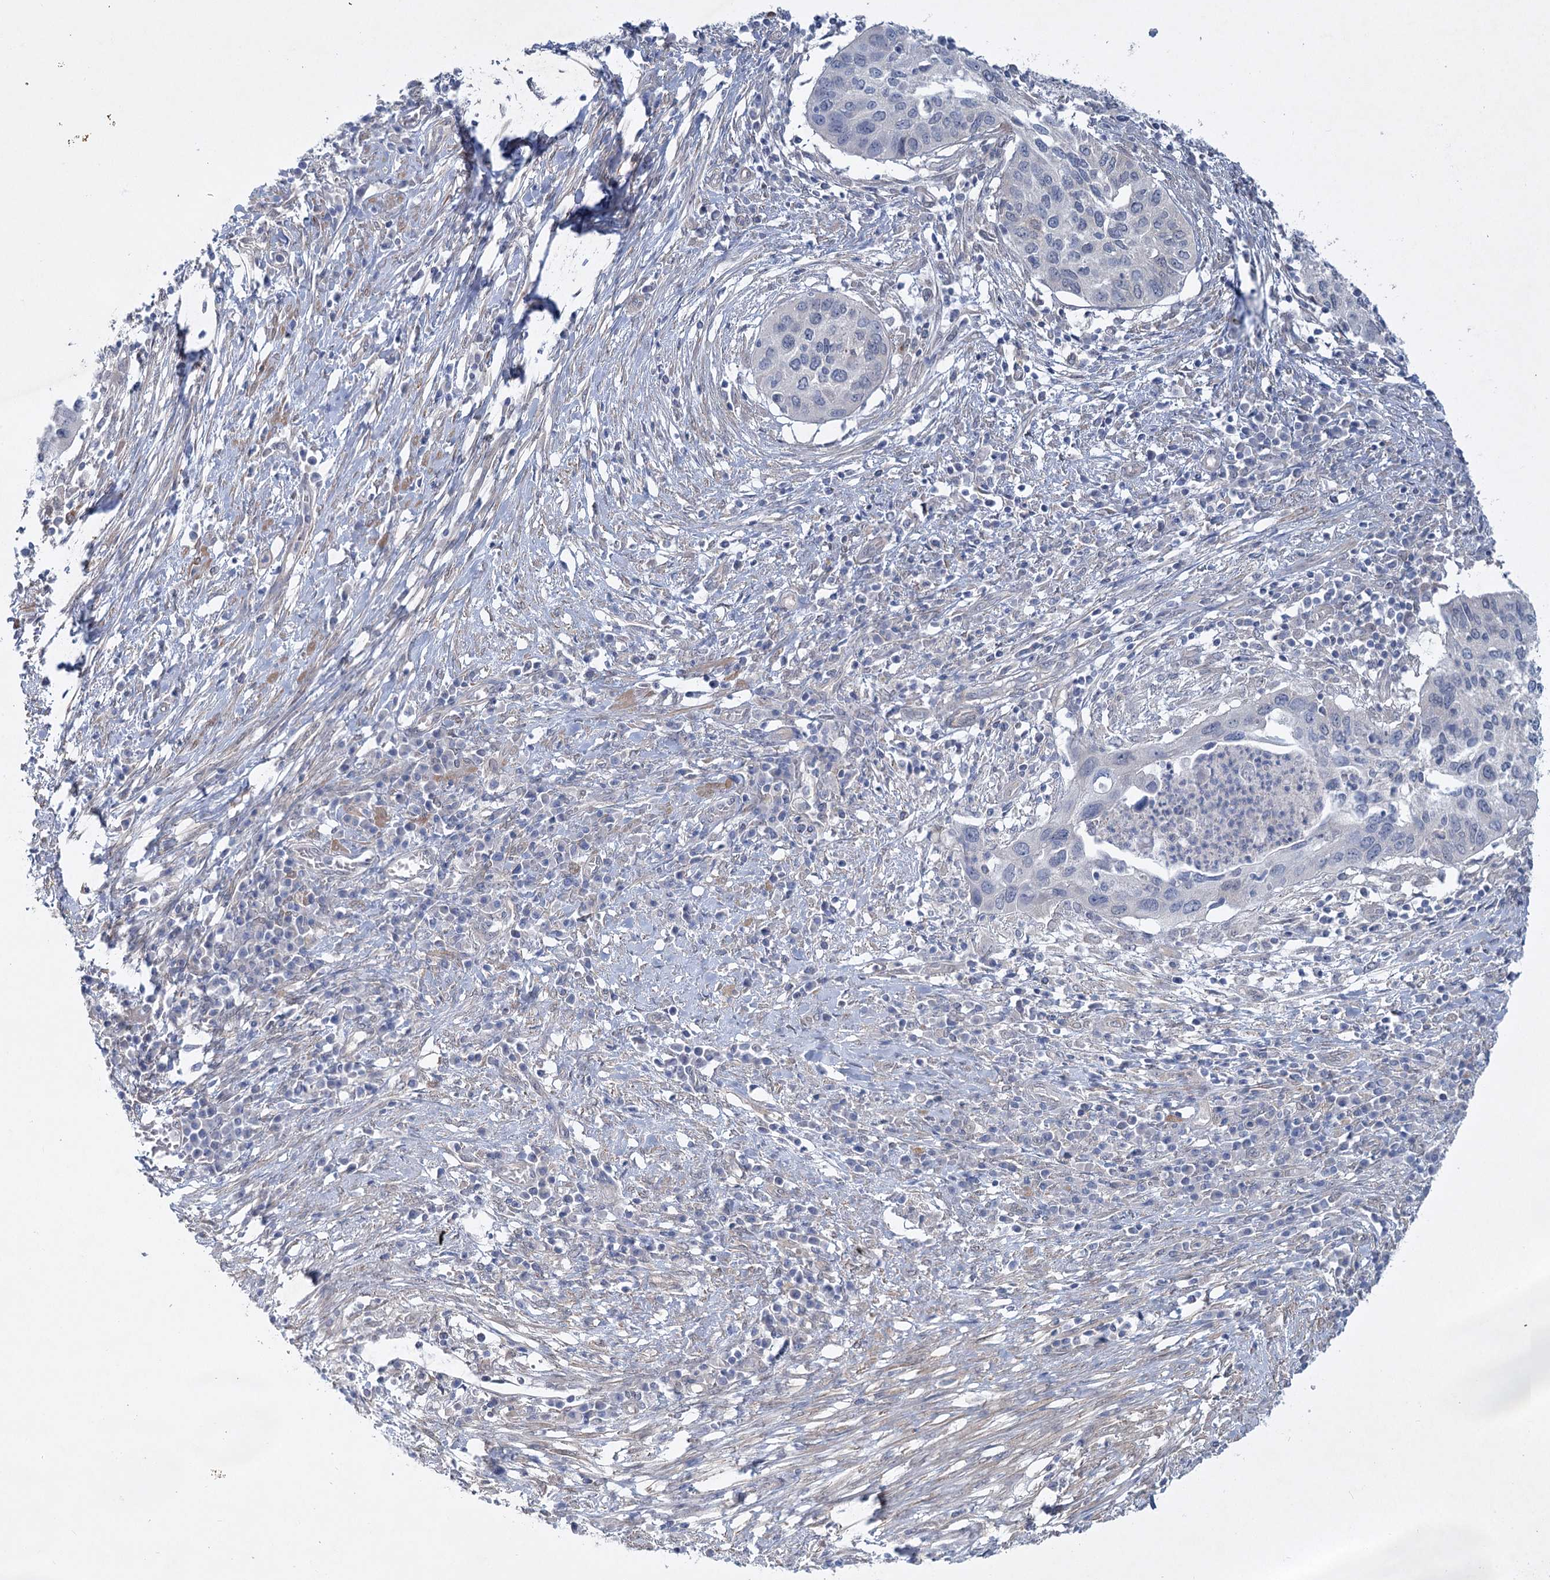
{"staining": {"intensity": "negative", "quantity": "none", "location": "none"}, "tissue": "cervical cancer", "cell_type": "Tumor cells", "image_type": "cancer", "snomed": [{"axis": "morphology", "description": "Squamous cell carcinoma, NOS"}, {"axis": "topography", "description": "Cervix"}], "caption": "There is no significant positivity in tumor cells of cervical cancer (squamous cell carcinoma).", "gene": "AAMDC", "patient": {"sex": "female", "age": 38}}